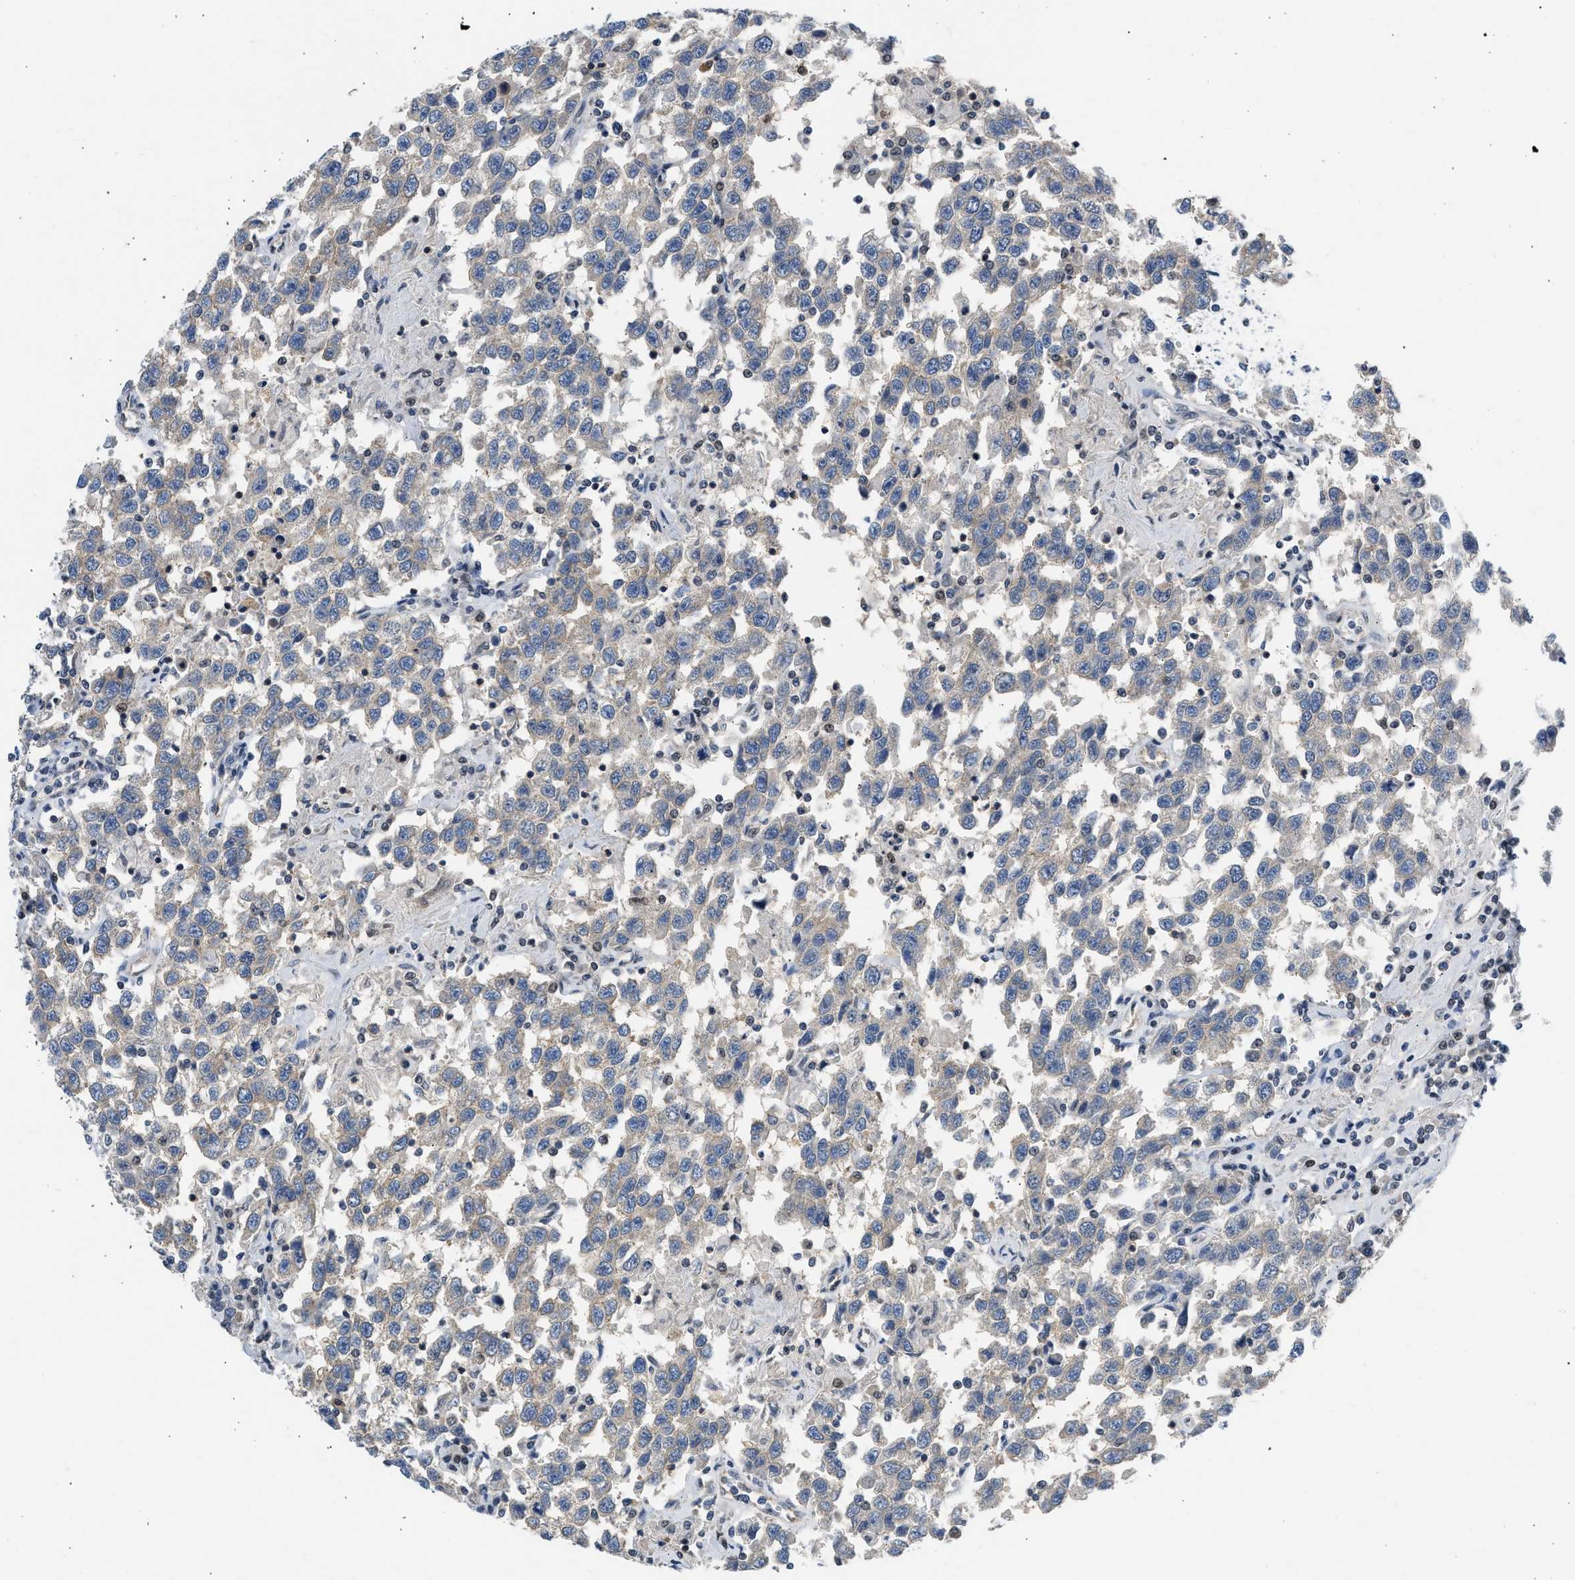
{"staining": {"intensity": "negative", "quantity": "none", "location": "none"}, "tissue": "testis cancer", "cell_type": "Tumor cells", "image_type": "cancer", "snomed": [{"axis": "morphology", "description": "Seminoma, NOS"}, {"axis": "topography", "description": "Testis"}], "caption": "Immunohistochemical staining of human testis seminoma exhibits no significant positivity in tumor cells.", "gene": "OLIG3", "patient": {"sex": "male", "age": 41}}